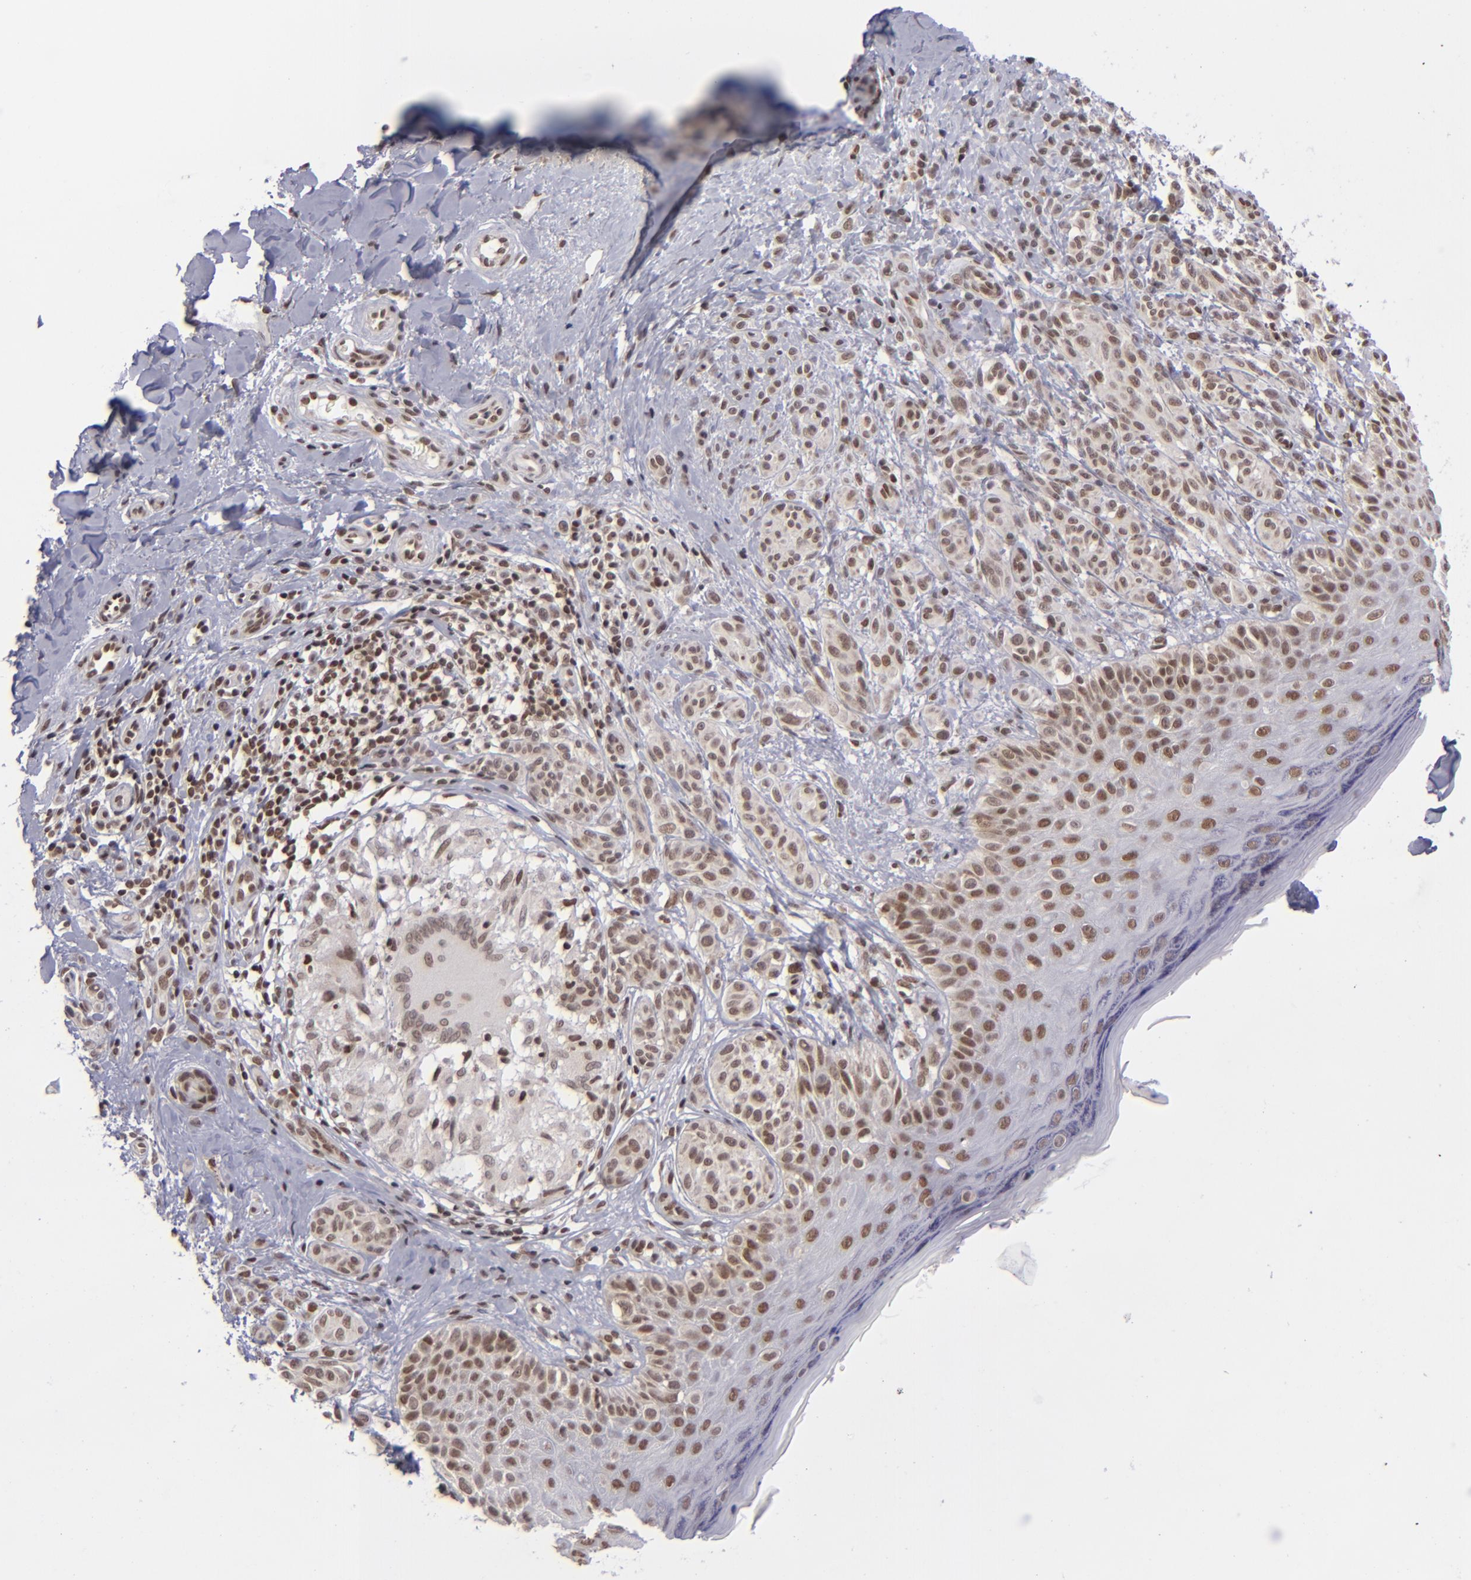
{"staining": {"intensity": "moderate", "quantity": ">75%", "location": "nuclear"}, "tissue": "melanoma", "cell_type": "Tumor cells", "image_type": "cancer", "snomed": [{"axis": "morphology", "description": "Malignant melanoma, NOS"}, {"axis": "topography", "description": "Skin"}], "caption": "Moderate nuclear staining is seen in approximately >75% of tumor cells in melanoma. Using DAB (brown) and hematoxylin (blue) stains, captured at high magnification using brightfield microscopy.", "gene": "MLLT3", "patient": {"sex": "male", "age": 57}}